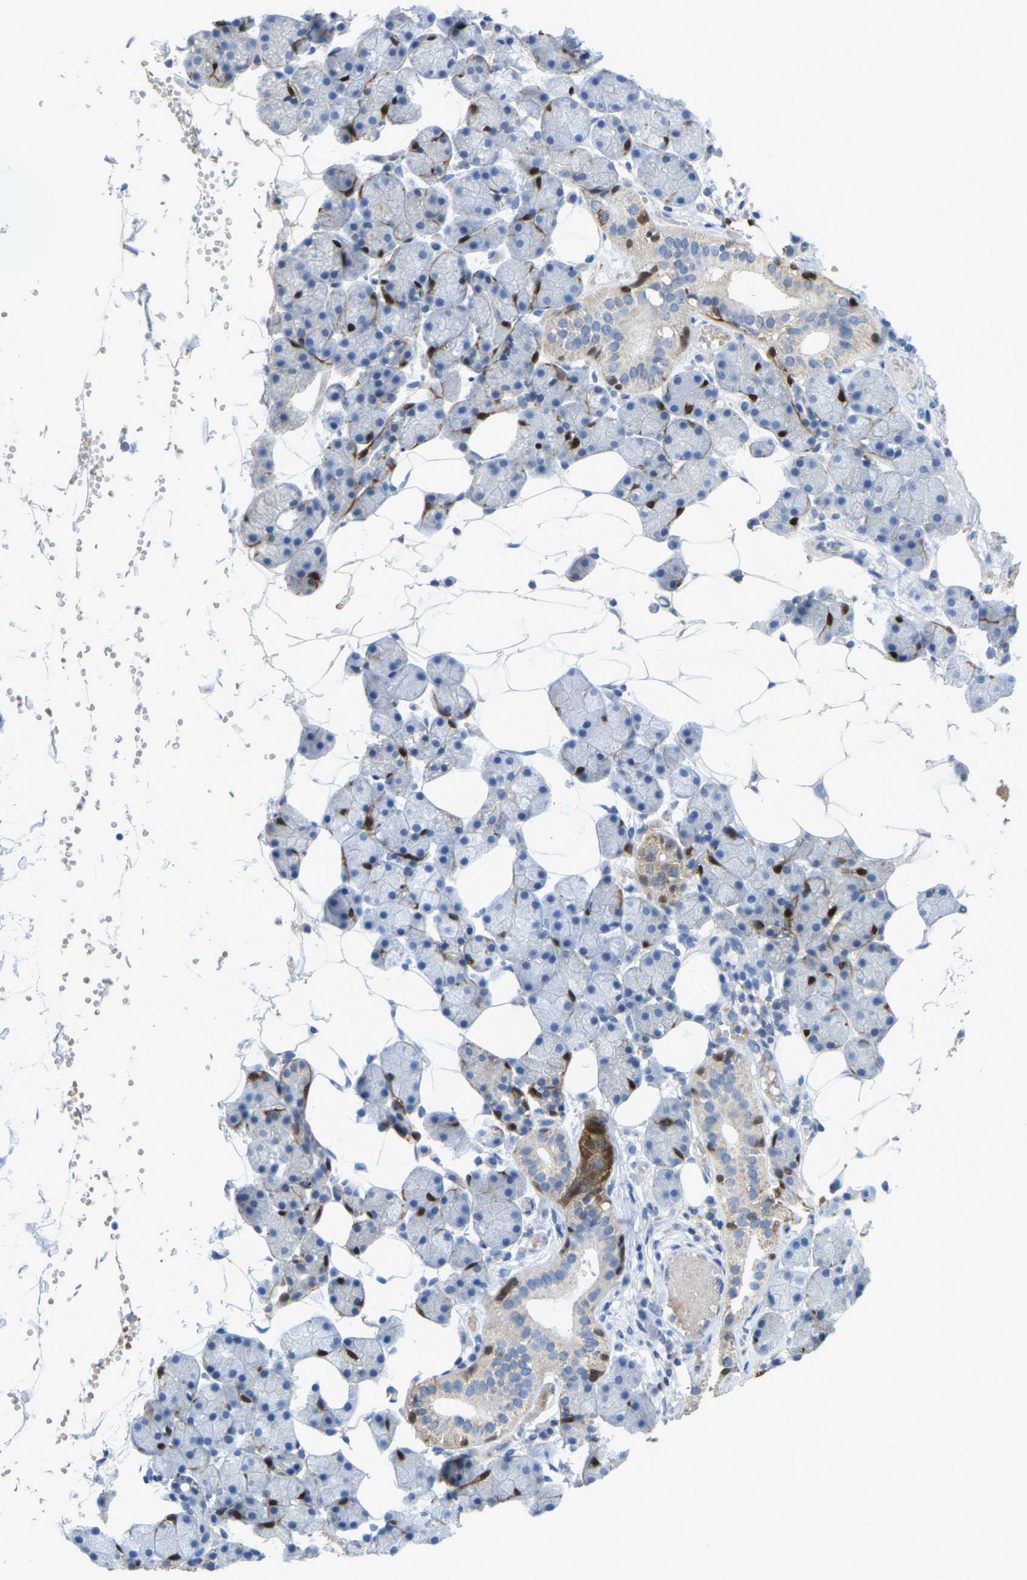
{"staining": {"intensity": "weak", "quantity": "<25%", "location": "cytoplasmic/membranous"}, "tissue": "salivary gland", "cell_type": "Glandular cells", "image_type": "normal", "snomed": [{"axis": "morphology", "description": "Normal tissue, NOS"}, {"axis": "topography", "description": "Salivary gland"}], "caption": "This histopathology image is of unremarkable salivary gland stained with IHC to label a protein in brown with the nuclei are counter-stained blue. There is no staining in glandular cells.", "gene": "SERPINB5", "patient": {"sex": "female", "age": 33}}